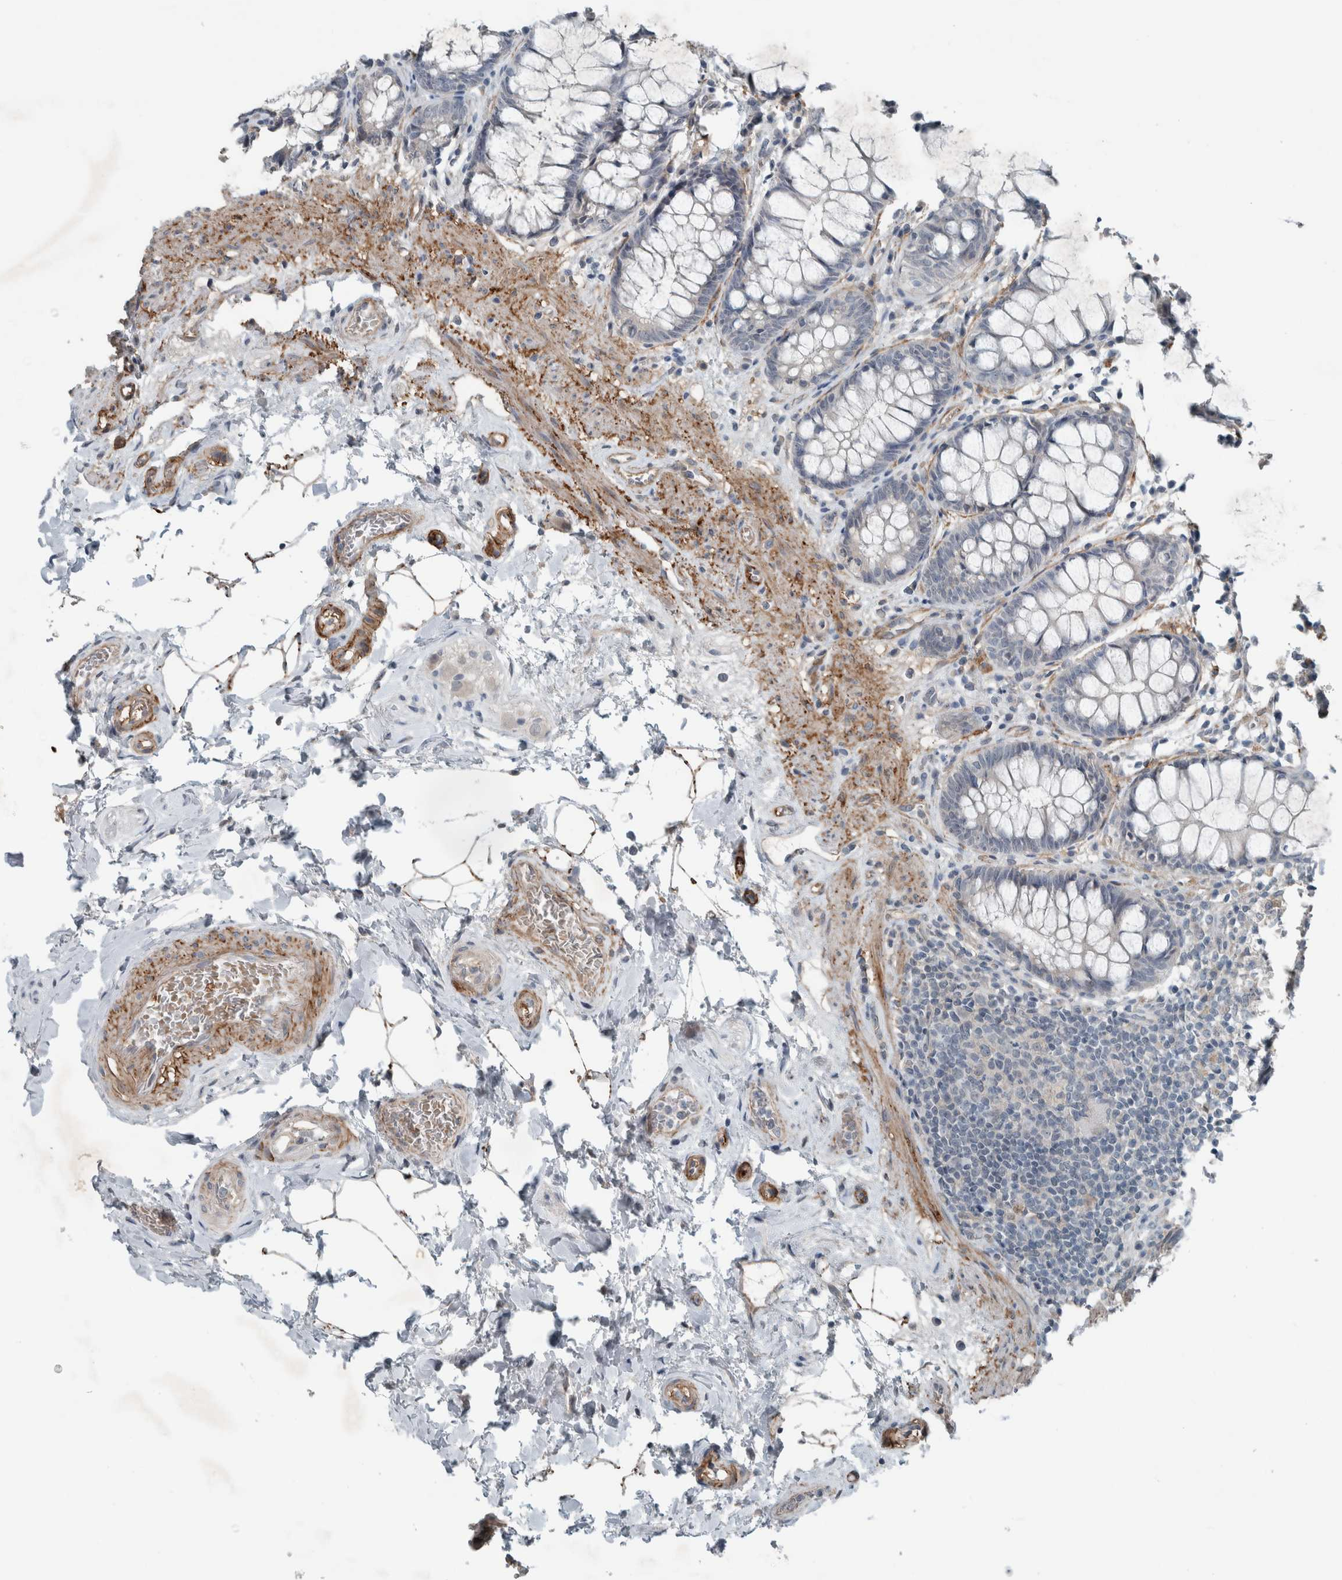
{"staining": {"intensity": "negative", "quantity": "none", "location": "none"}, "tissue": "rectum", "cell_type": "Glandular cells", "image_type": "normal", "snomed": [{"axis": "morphology", "description": "Normal tissue, NOS"}, {"axis": "topography", "description": "Rectum"}], "caption": "An image of human rectum is negative for staining in glandular cells. Brightfield microscopy of immunohistochemistry (IHC) stained with DAB (brown) and hematoxylin (blue), captured at high magnification.", "gene": "JADE2", "patient": {"sex": "male", "age": 64}}